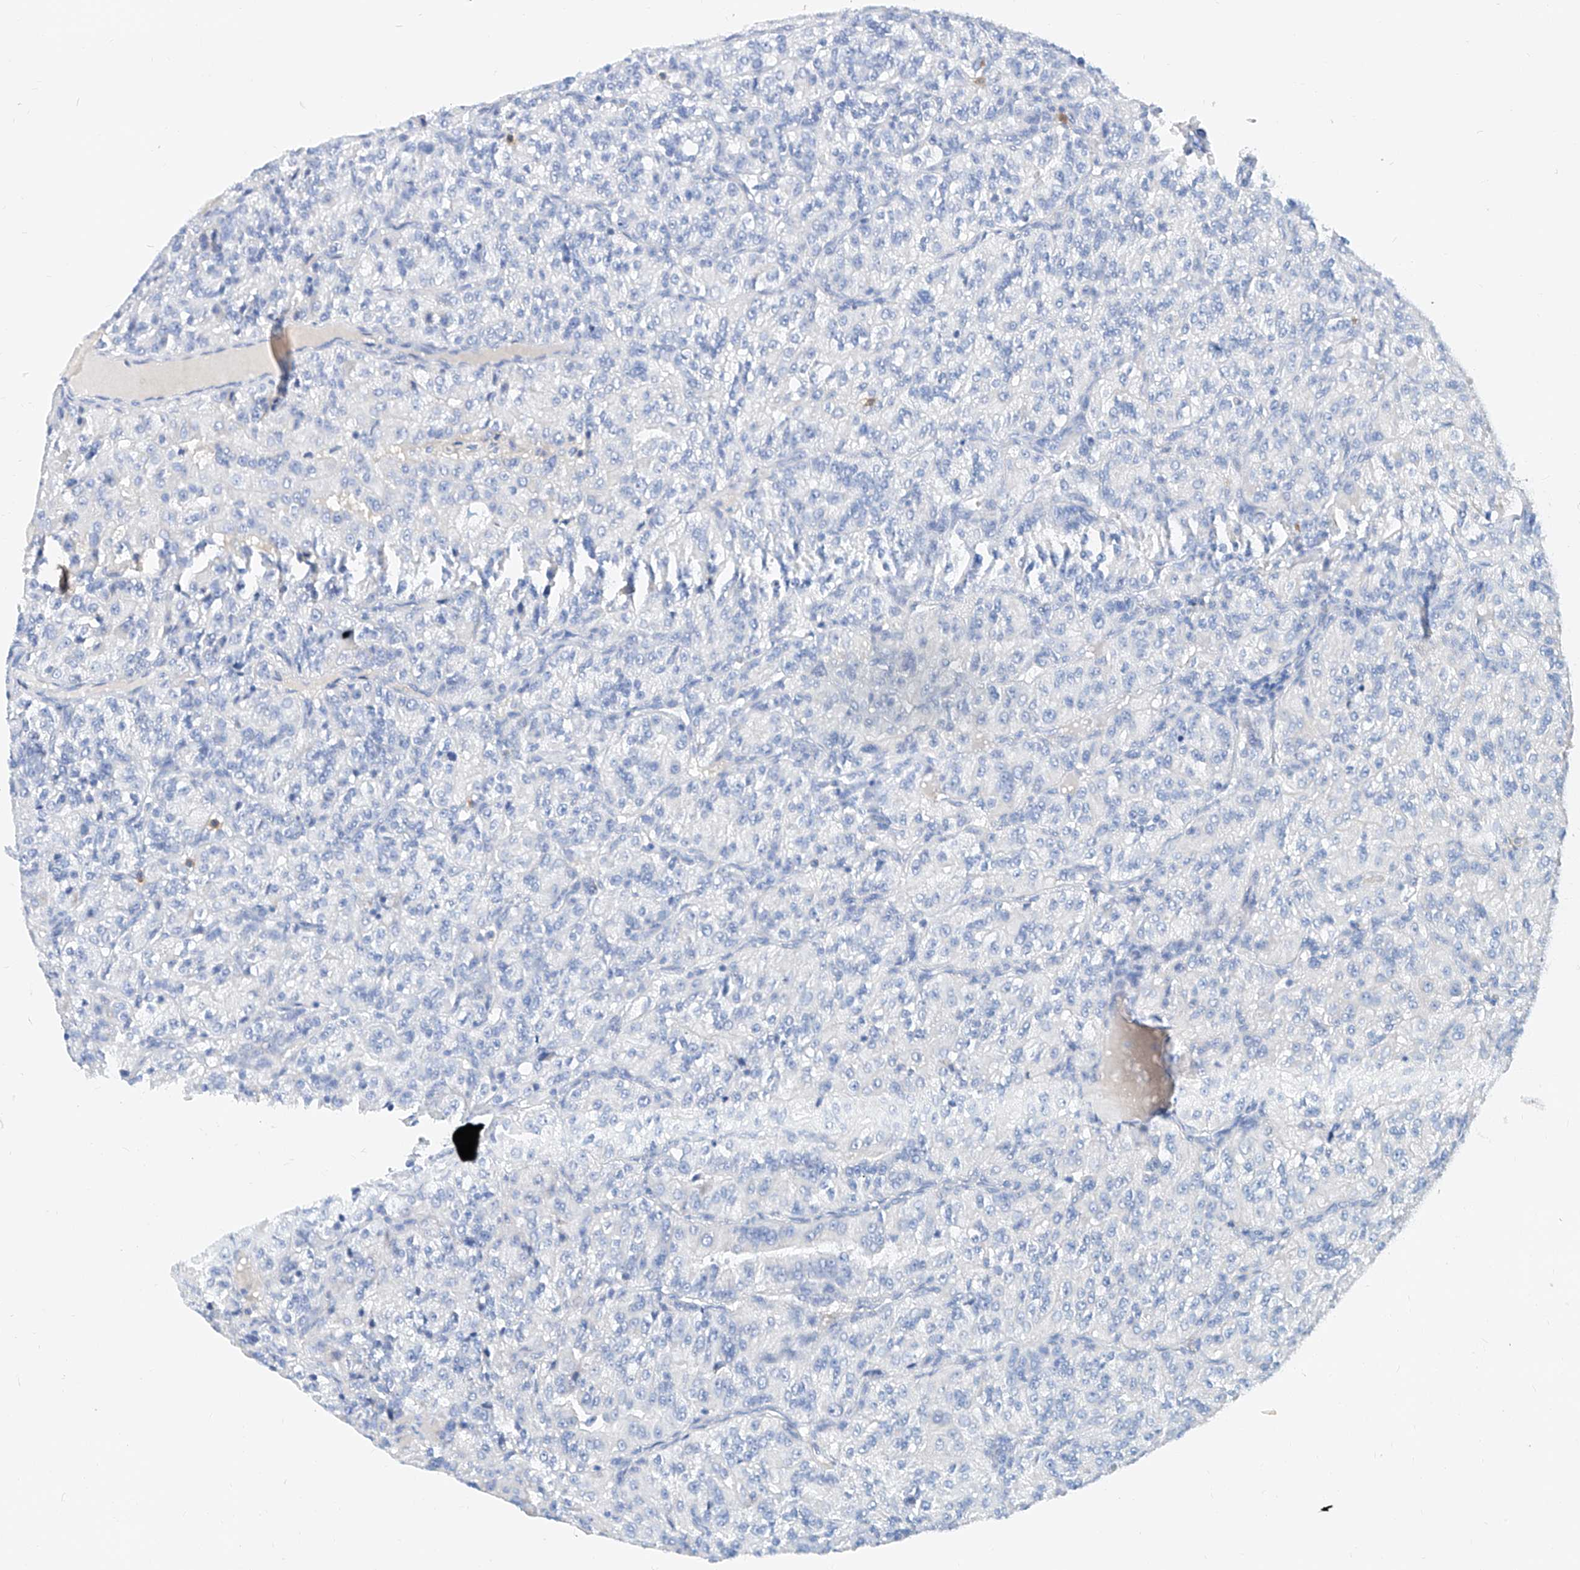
{"staining": {"intensity": "negative", "quantity": "none", "location": "none"}, "tissue": "renal cancer", "cell_type": "Tumor cells", "image_type": "cancer", "snomed": [{"axis": "morphology", "description": "Adenocarcinoma, NOS"}, {"axis": "topography", "description": "Kidney"}], "caption": "This is an immunohistochemistry micrograph of renal cancer (adenocarcinoma). There is no positivity in tumor cells.", "gene": "SLC25A29", "patient": {"sex": "female", "age": 63}}